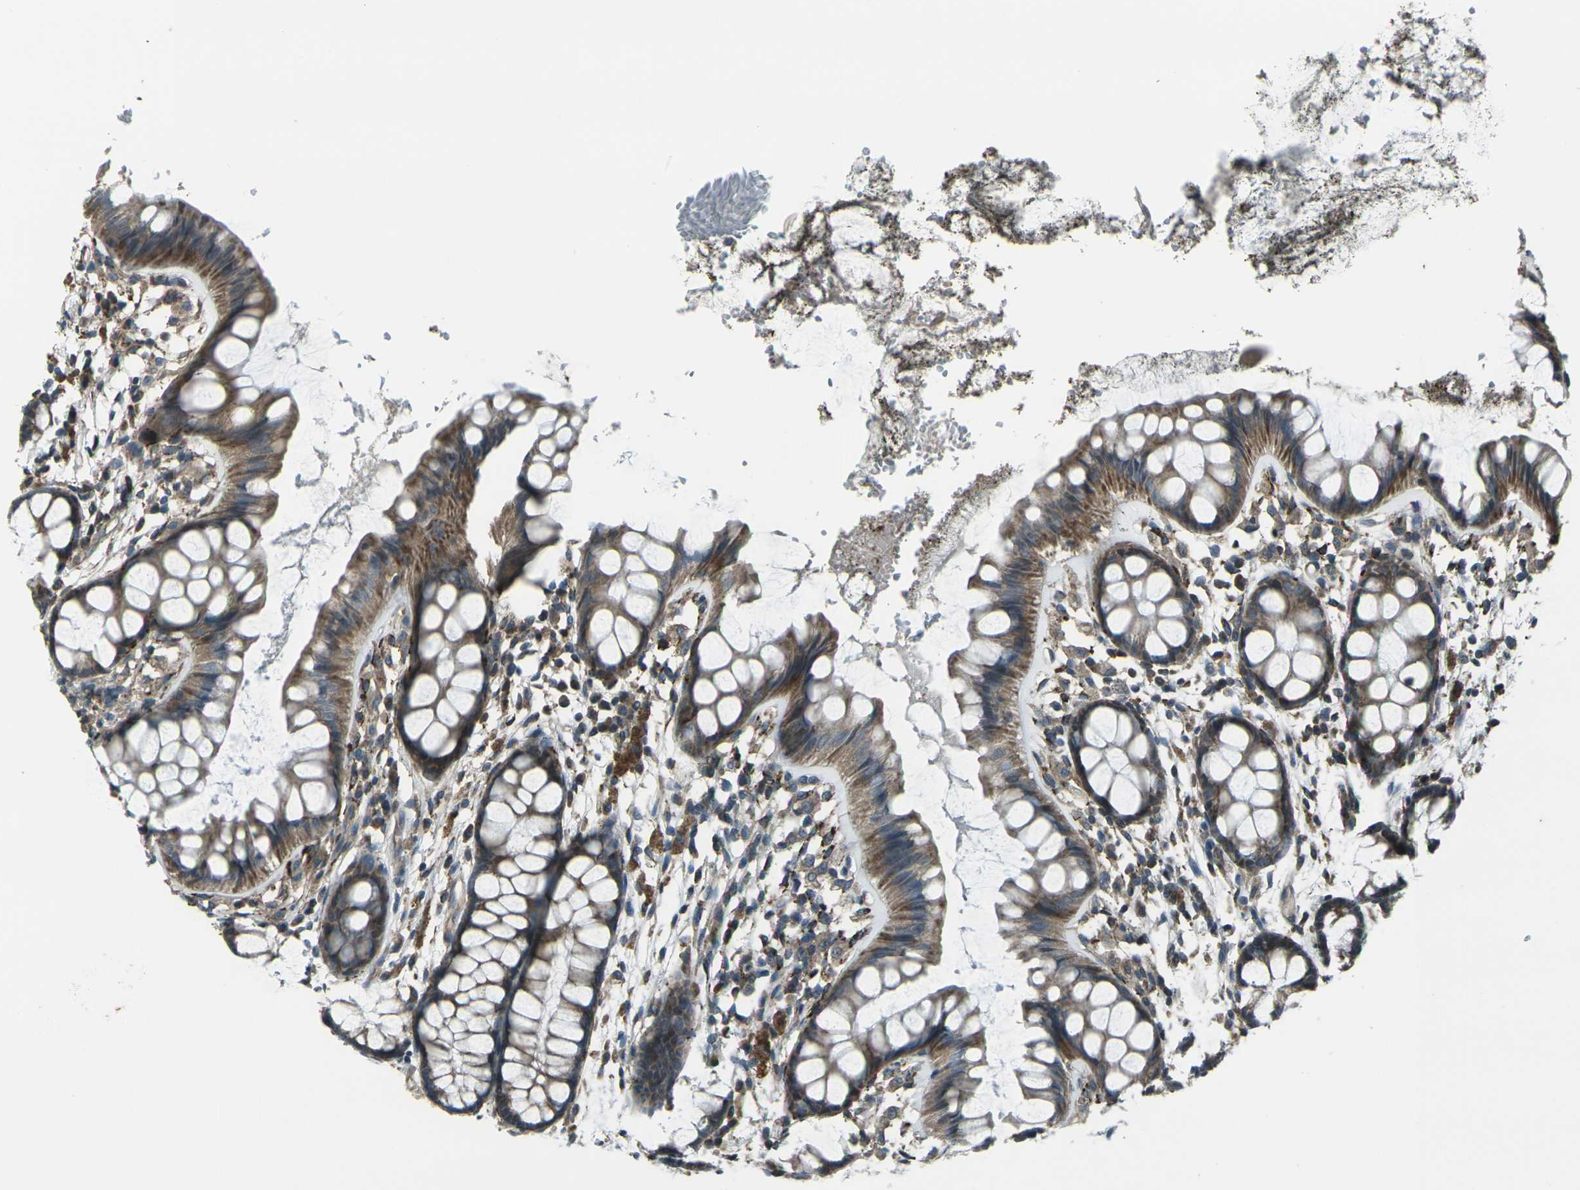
{"staining": {"intensity": "strong", "quantity": ">75%", "location": "cytoplasmic/membranous"}, "tissue": "rectum", "cell_type": "Glandular cells", "image_type": "normal", "snomed": [{"axis": "morphology", "description": "Normal tissue, NOS"}, {"axis": "topography", "description": "Rectum"}], "caption": "Glandular cells display high levels of strong cytoplasmic/membranous positivity in about >75% of cells in benign human rectum.", "gene": "LSMEM1", "patient": {"sex": "female", "age": 66}}